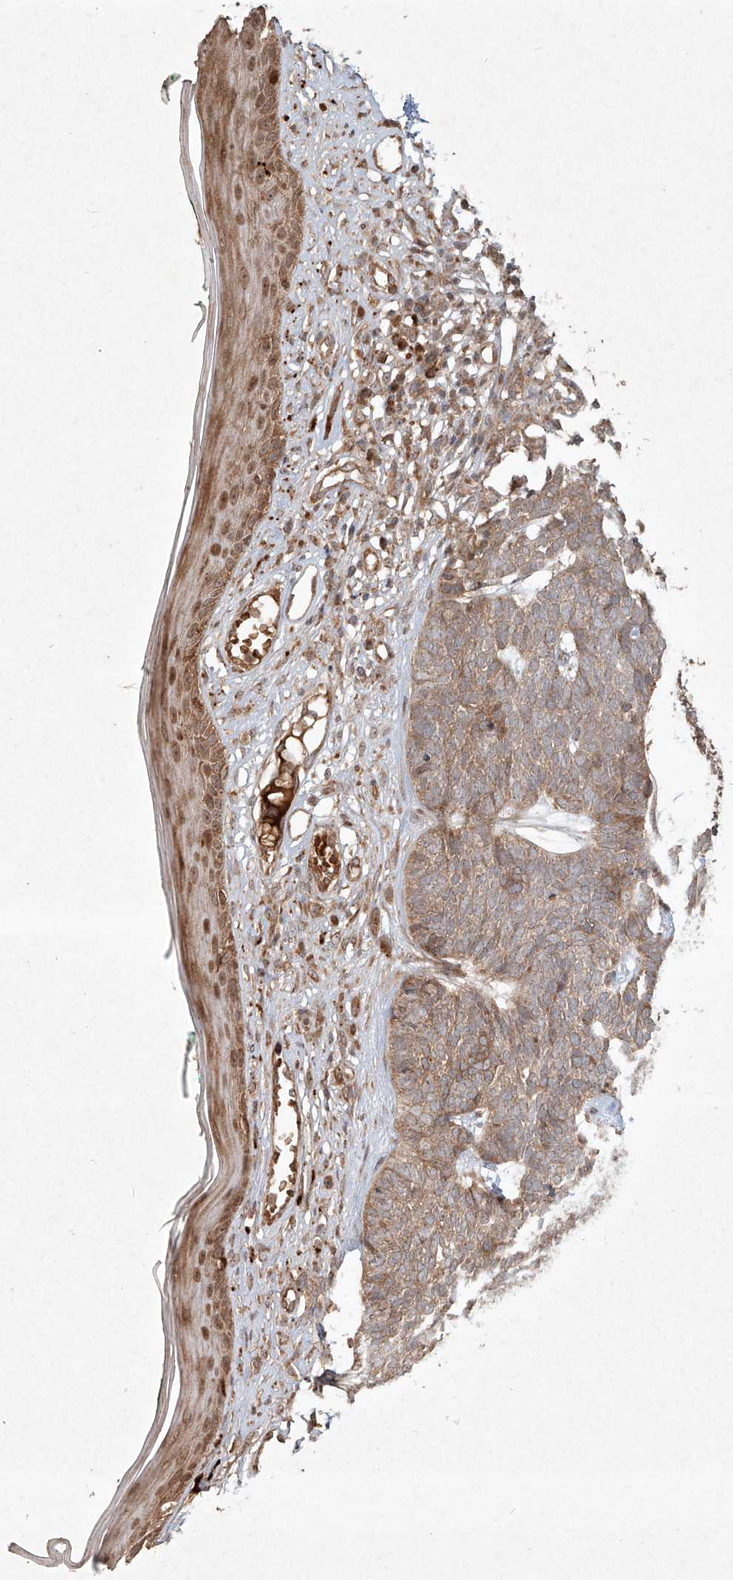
{"staining": {"intensity": "weak", "quantity": ">75%", "location": "cytoplasmic/membranous"}, "tissue": "skin cancer", "cell_type": "Tumor cells", "image_type": "cancer", "snomed": [{"axis": "morphology", "description": "Basal cell carcinoma"}, {"axis": "topography", "description": "Skin"}], "caption": "A high-resolution micrograph shows IHC staining of skin cancer, which shows weak cytoplasmic/membranous expression in approximately >75% of tumor cells.", "gene": "CYYR1", "patient": {"sex": "female", "age": 84}}